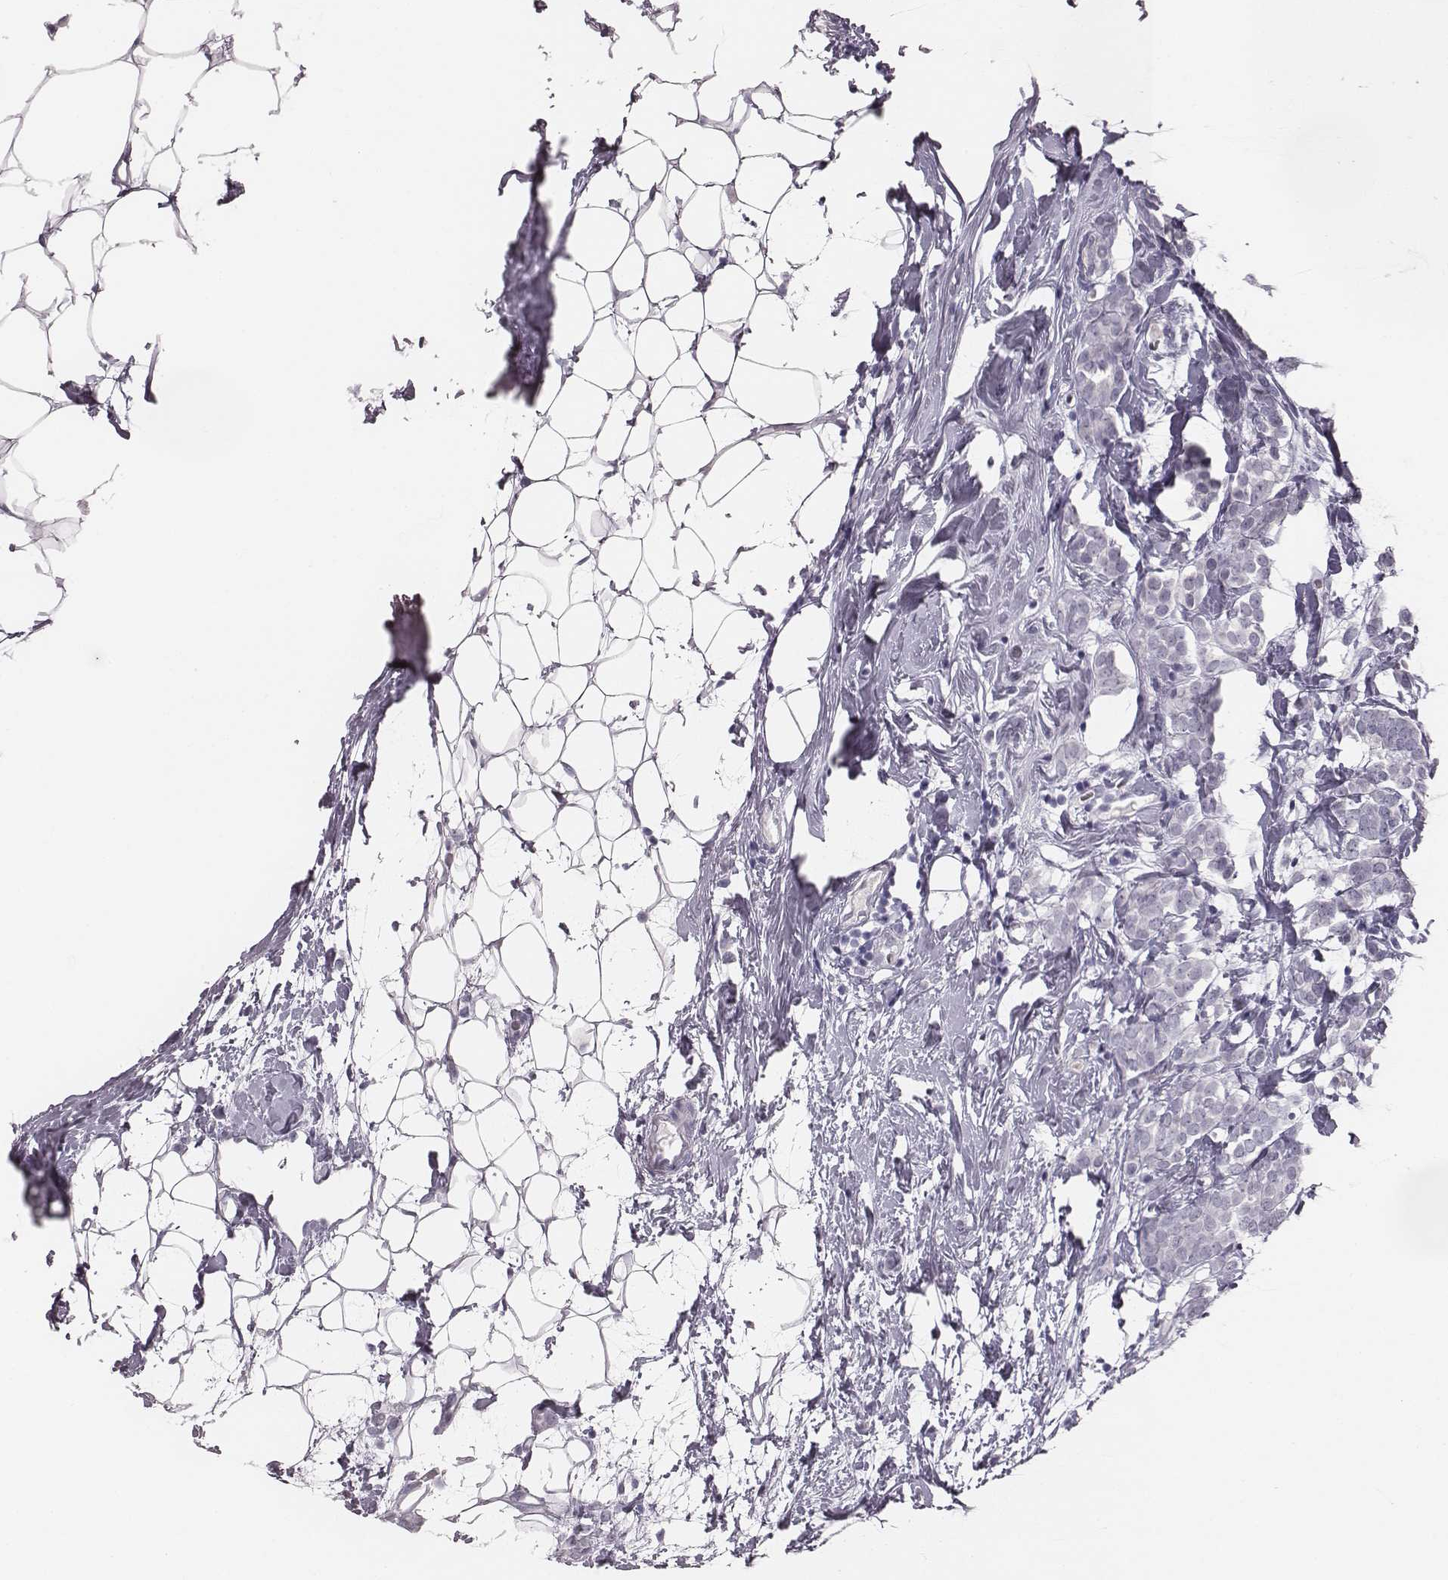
{"staining": {"intensity": "negative", "quantity": "none", "location": "none"}, "tissue": "breast cancer", "cell_type": "Tumor cells", "image_type": "cancer", "snomed": [{"axis": "morphology", "description": "Lobular carcinoma"}, {"axis": "topography", "description": "Breast"}], "caption": "High magnification brightfield microscopy of breast cancer (lobular carcinoma) stained with DAB (3,3'-diaminobenzidine) (brown) and counterstained with hematoxylin (blue): tumor cells show no significant expression.", "gene": "CSH1", "patient": {"sex": "female", "age": 49}}